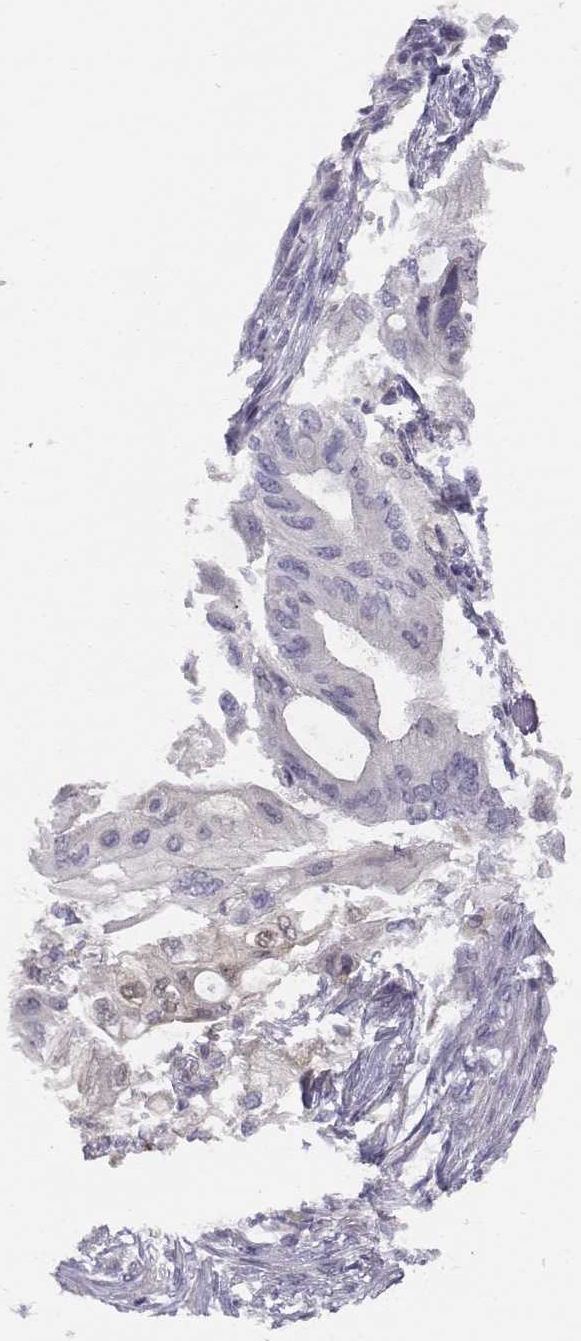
{"staining": {"intensity": "moderate", "quantity": "25%-75%", "location": "cytoplasmic/membranous"}, "tissue": "pancreatic cancer", "cell_type": "Tumor cells", "image_type": "cancer", "snomed": [{"axis": "morphology", "description": "Adenocarcinoma, NOS"}, {"axis": "topography", "description": "Pancreas"}], "caption": "Immunohistochemical staining of pancreatic cancer (adenocarcinoma) displays medium levels of moderate cytoplasmic/membranous expression in approximately 25%-75% of tumor cells. The staining was performed using DAB to visualize the protein expression in brown, while the nuclei were stained in blue with hematoxylin (Magnification: 20x).", "gene": "ACSL6", "patient": {"sex": "female", "age": 72}}